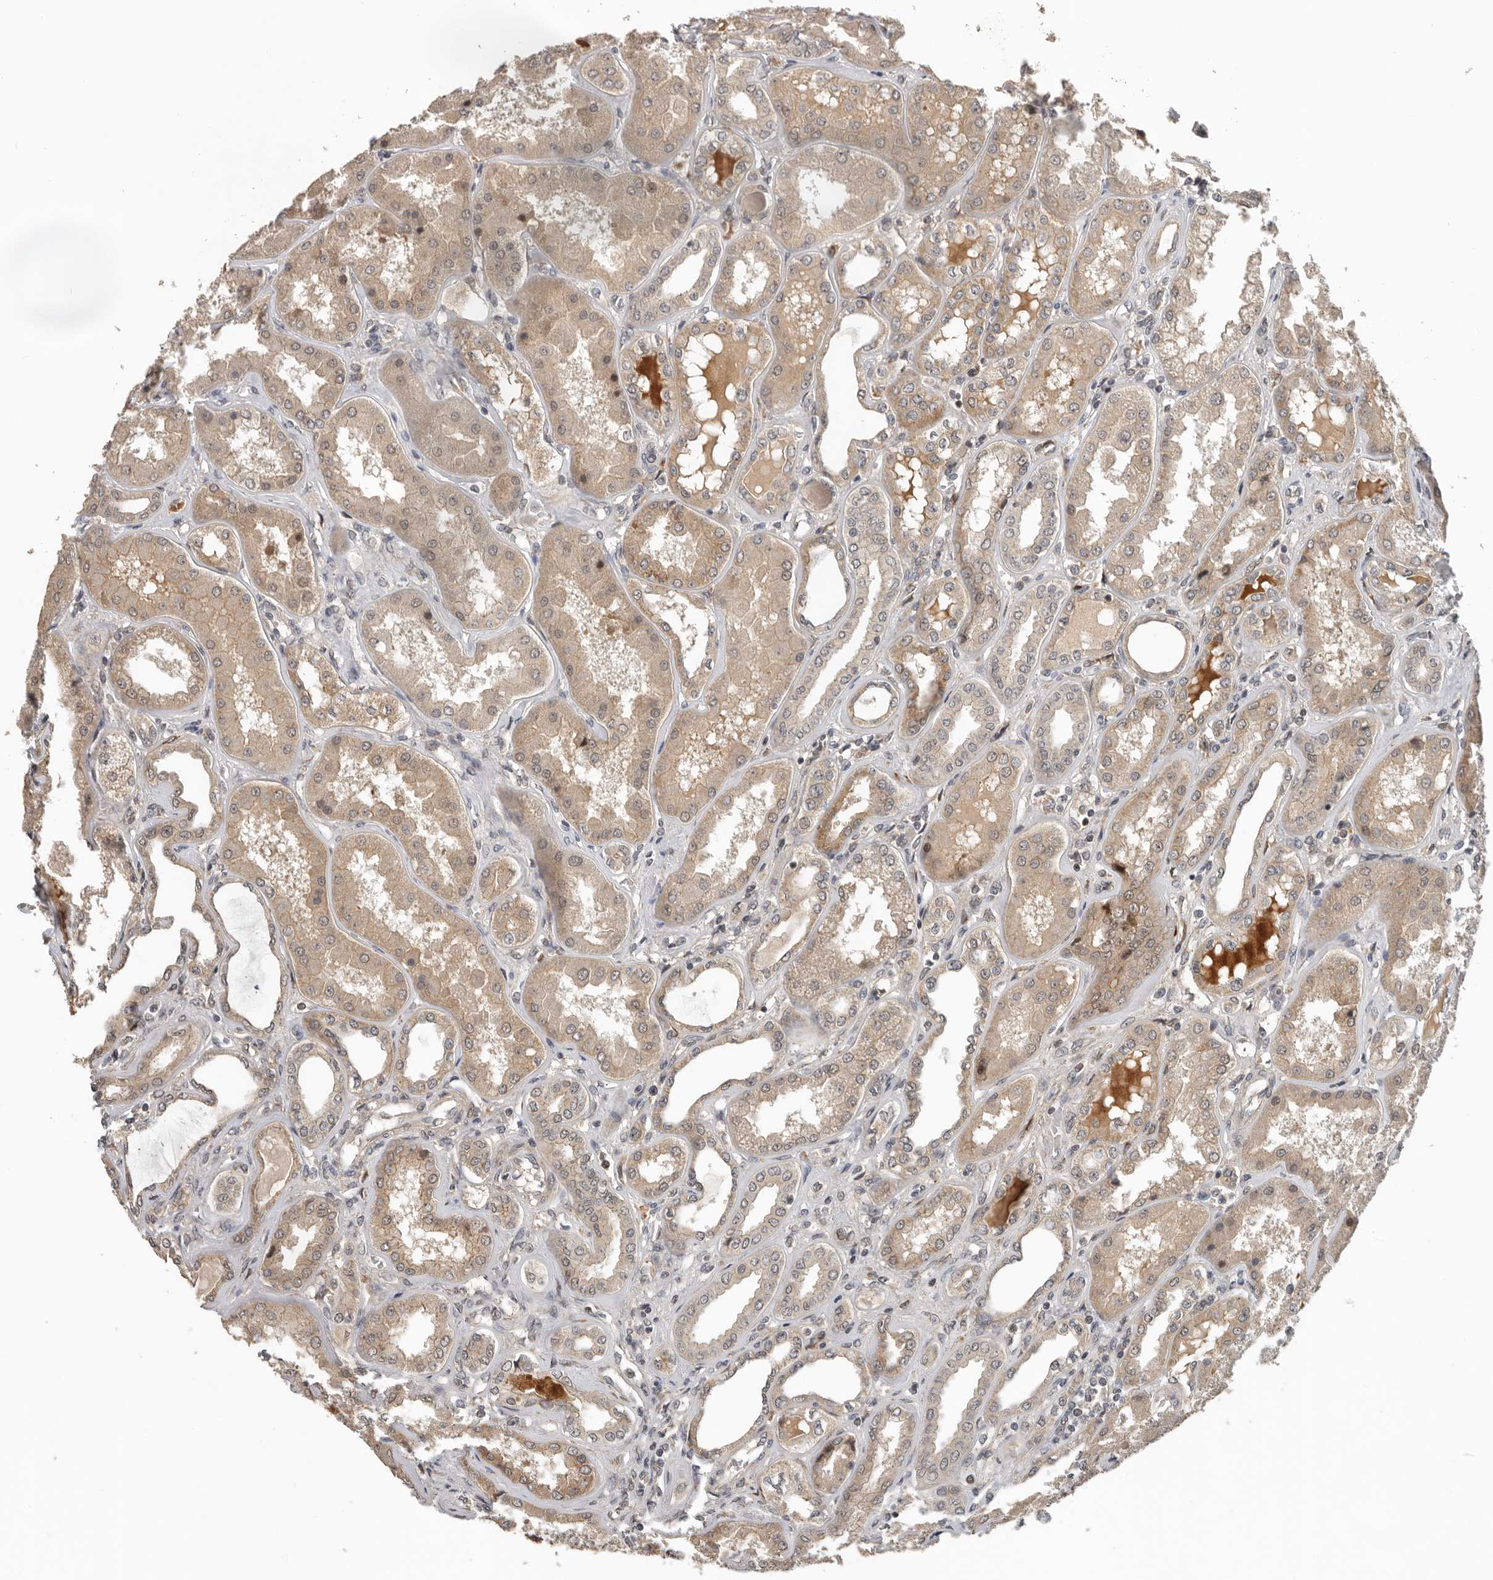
{"staining": {"intensity": "moderate", "quantity": "25%-75%", "location": "cytoplasmic/membranous,nuclear"}, "tissue": "kidney", "cell_type": "Cells in glomeruli", "image_type": "normal", "snomed": [{"axis": "morphology", "description": "Normal tissue, NOS"}, {"axis": "topography", "description": "Kidney"}], "caption": "About 25%-75% of cells in glomeruli in unremarkable kidney display moderate cytoplasmic/membranous,nuclear protein expression as visualized by brown immunohistochemical staining.", "gene": "HENMT1", "patient": {"sex": "female", "age": 56}}